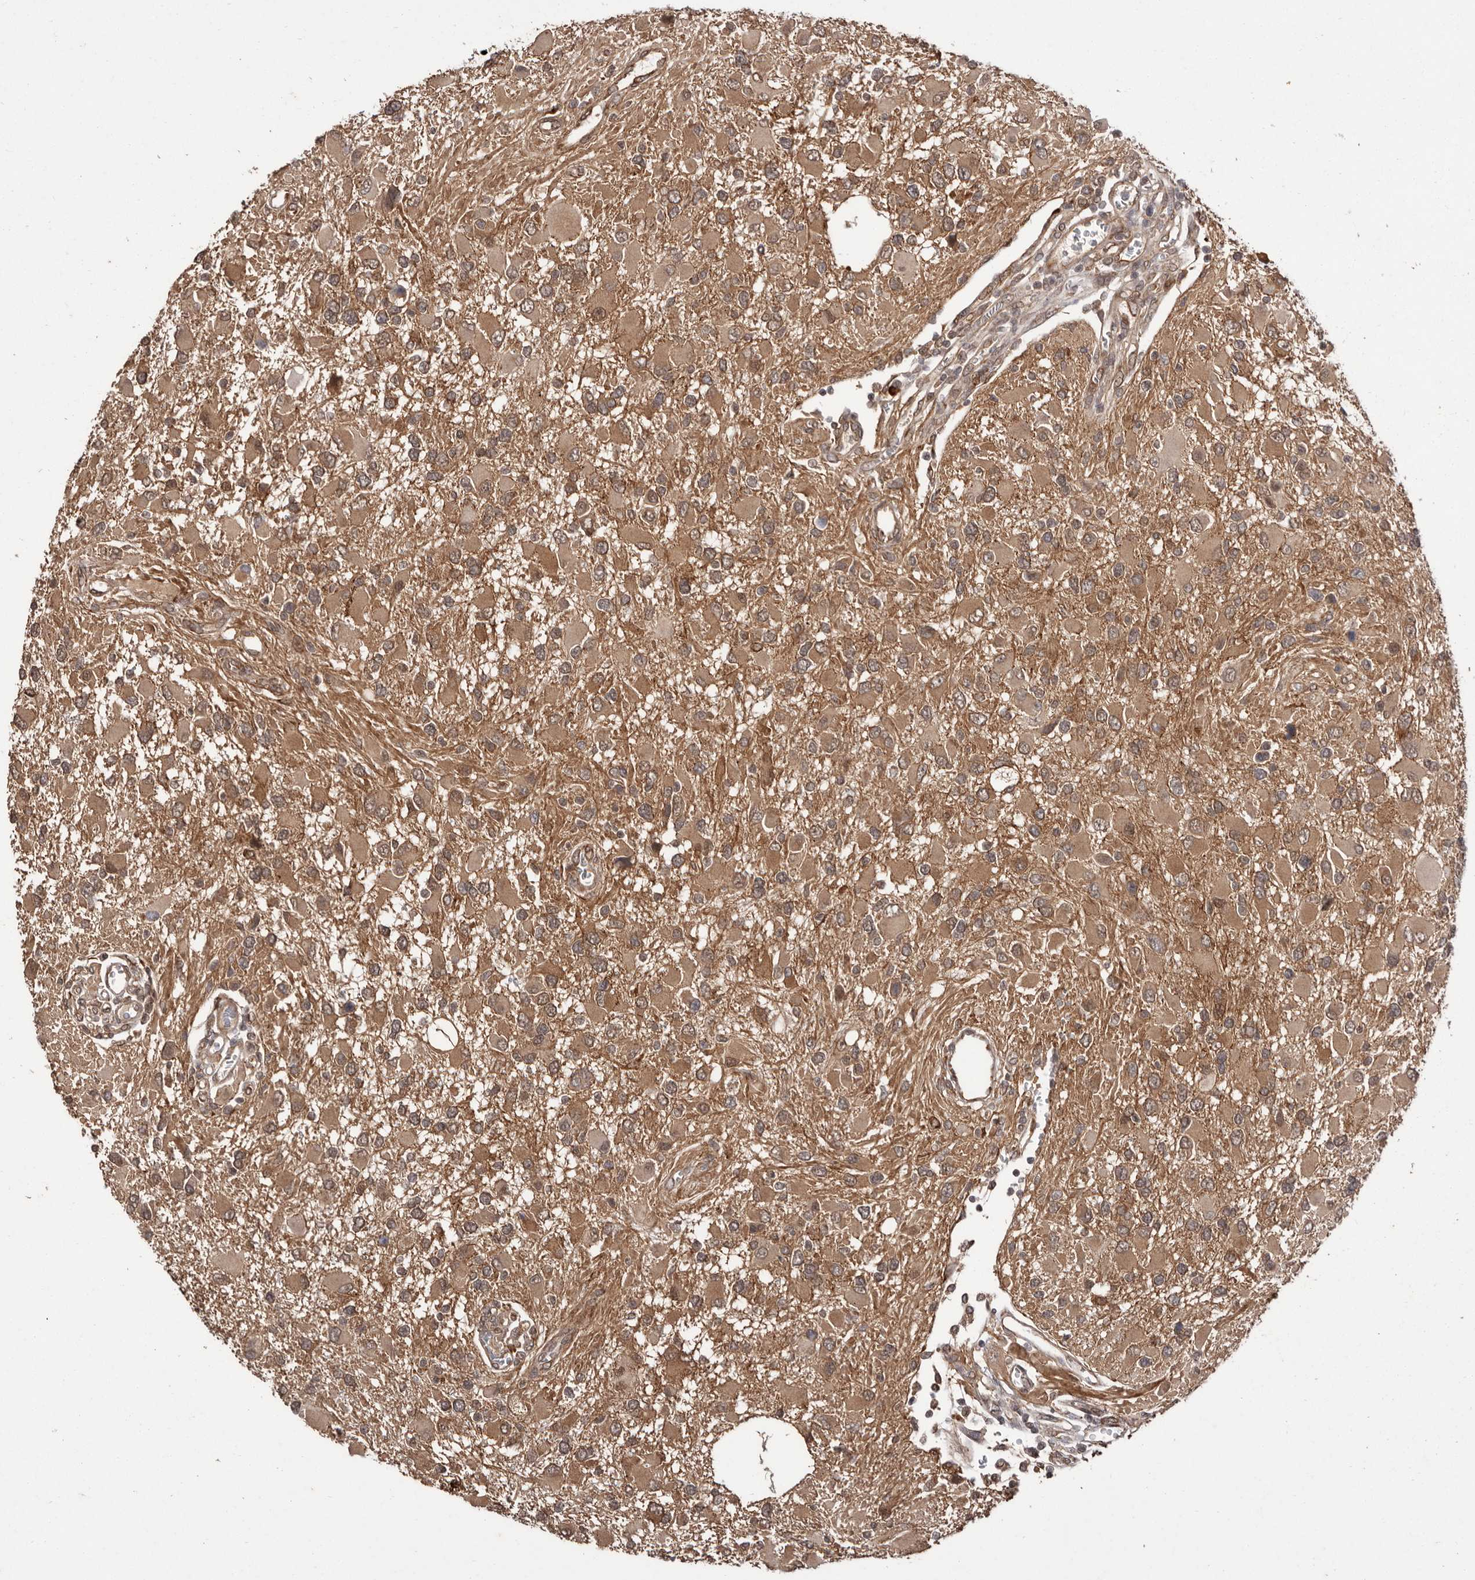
{"staining": {"intensity": "moderate", "quantity": ">75%", "location": "cytoplasmic/membranous"}, "tissue": "glioma", "cell_type": "Tumor cells", "image_type": "cancer", "snomed": [{"axis": "morphology", "description": "Glioma, malignant, High grade"}, {"axis": "topography", "description": "Brain"}], "caption": "Malignant glioma (high-grade) stained with immunohistochemistry (IHC) displays moderate cytoplasmic/membranous positivity in about >75% of tumor cells.", "gene": "LRGUK", "patient": {"sex": "male", "age": 53}}